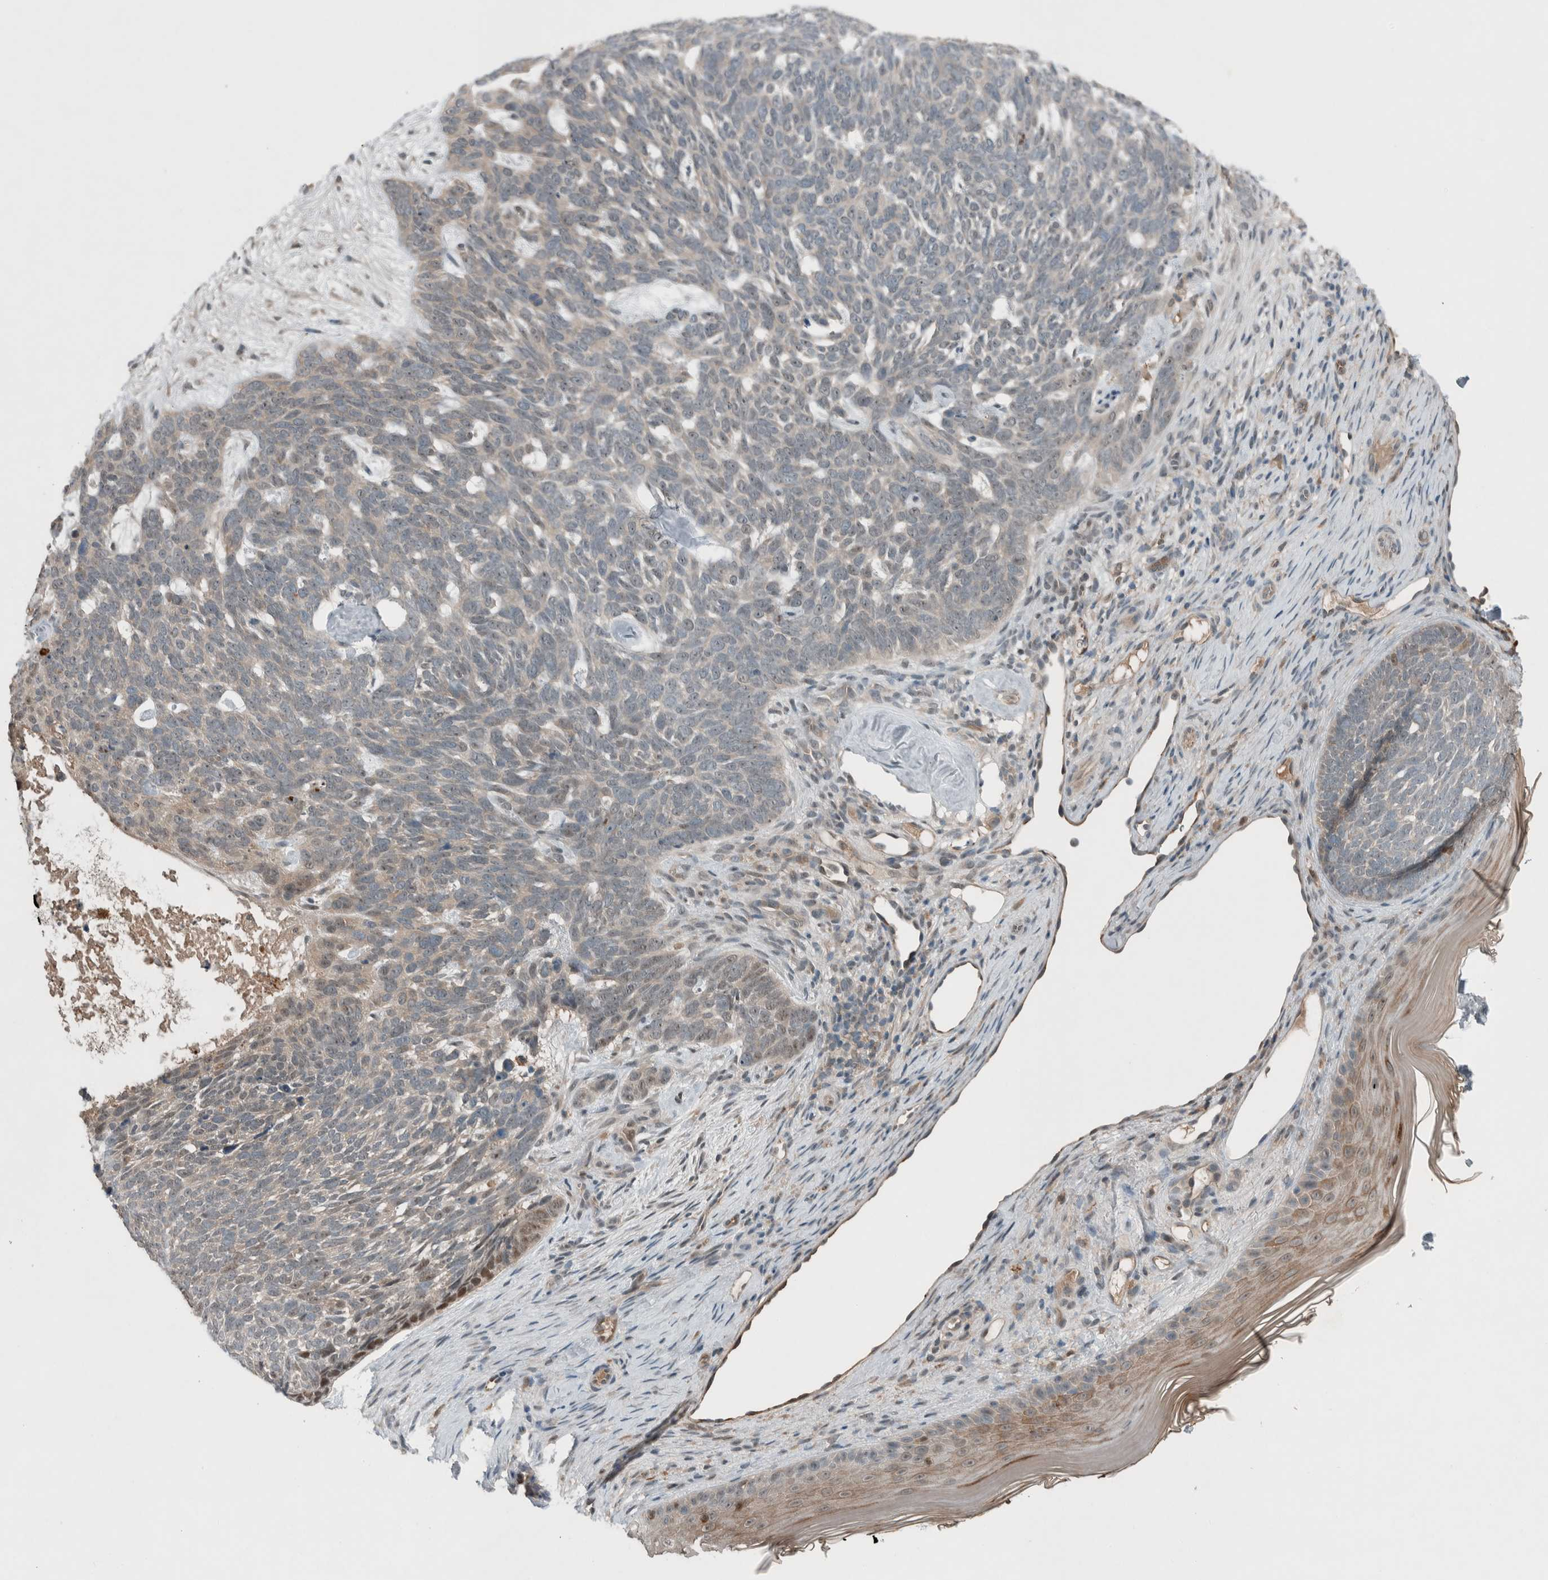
{"staining": {"intensity": "weak", "quantity": "<25%", "location": "nuclear"}, "tissue": "skin cancer", "cell_type": "Tumor cells", "image_type": "cancer", "snomed": [{"axis": "morphology", "description": "Basal cell carcinoma"}, {"axis": "topography", "description": "Skin"}], "caption": "This micrograph is of skin cancer stained with IHC to label a protein in brown with the nuclei are counter-stained blue. There is no expression in tumor cells.", "gene": "RALGDS", "patient": {"sex": "female", "age": 85}}